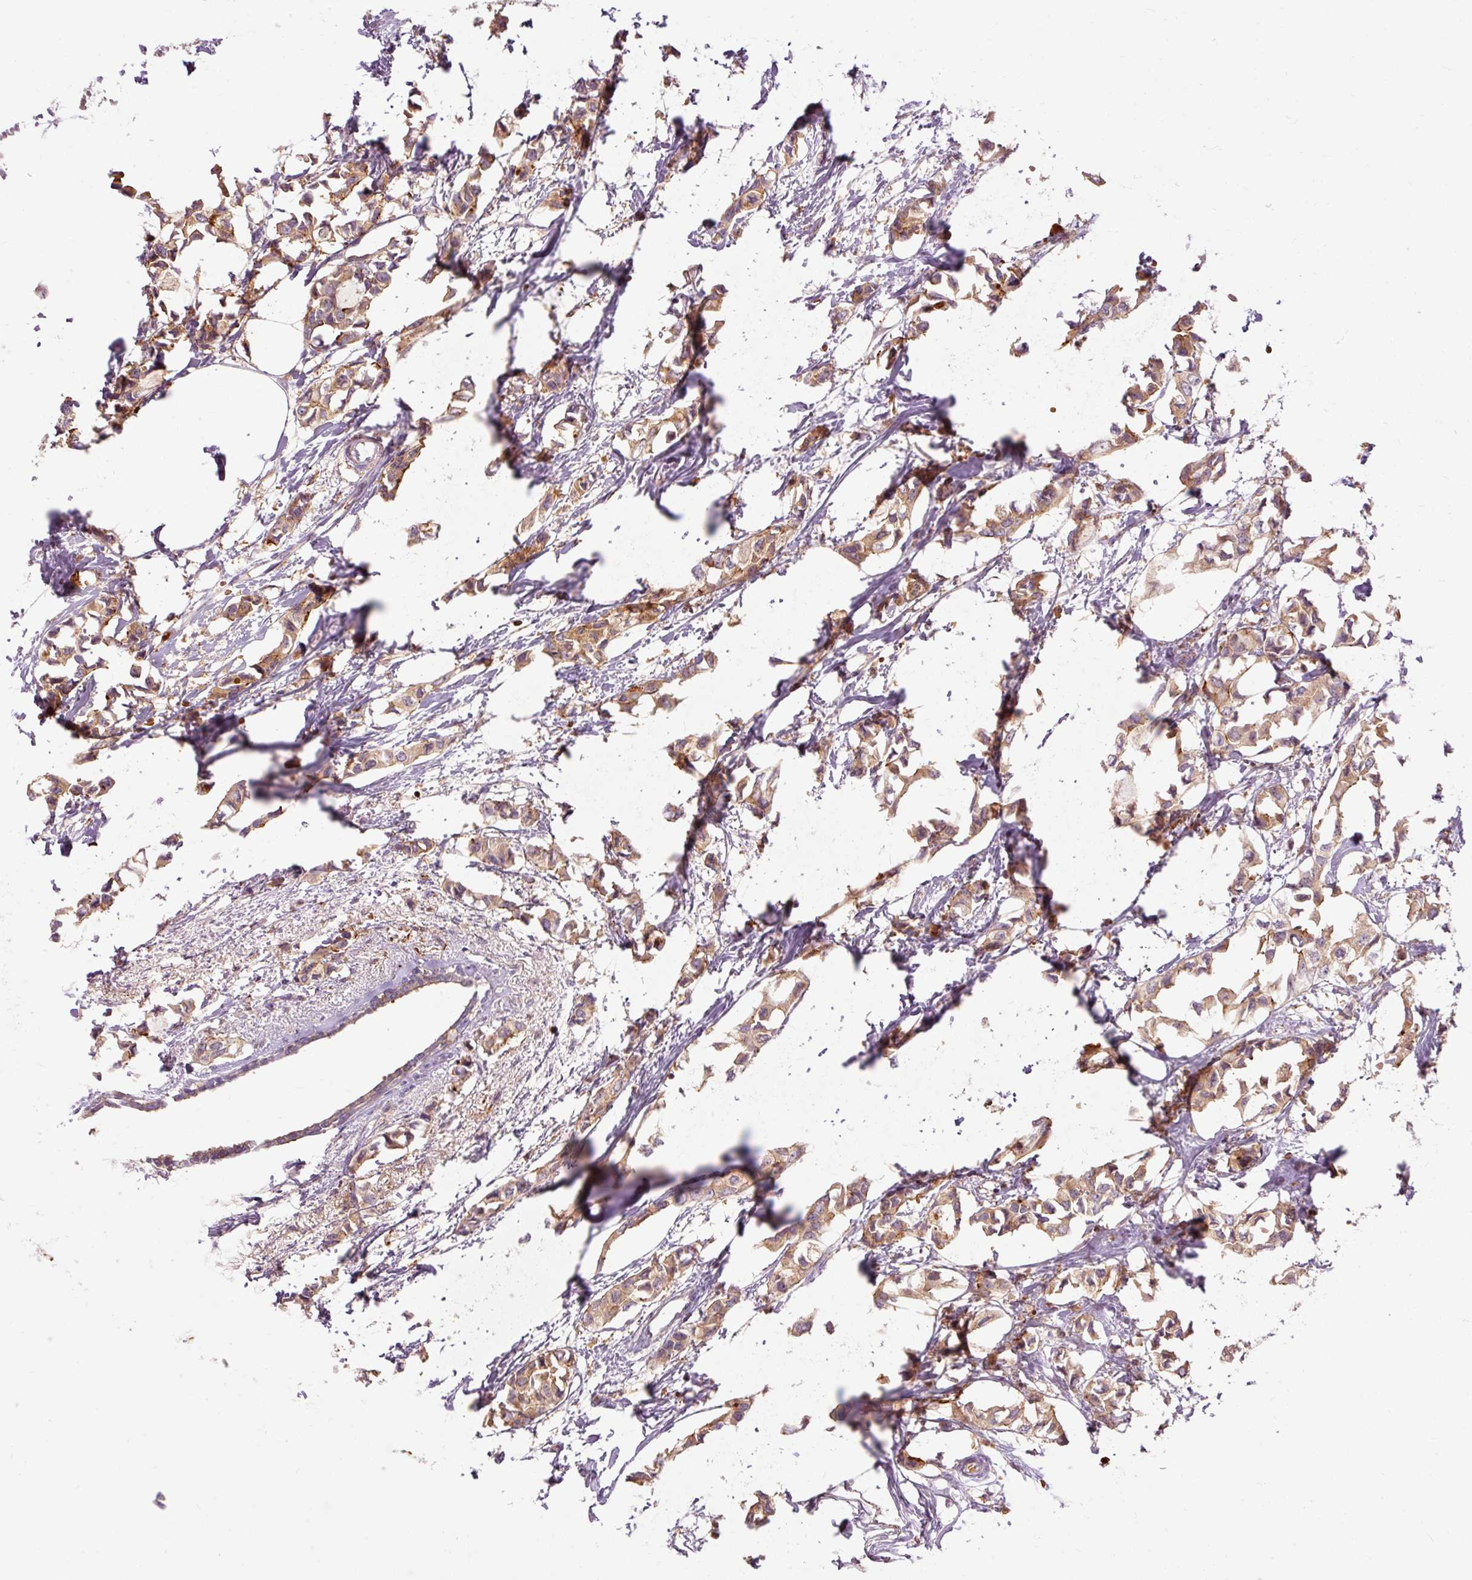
{"staining": {"intensity": "moderate", "quantity": ">75%", "location": "cytoplasmic/membranous"}, "tissue": "breast cancer", "cell_type": "Tumor cells", "image_type": "cancer", "snomed": [{"axis": "morphology", "description": "Duct carcinoma"}, {"axis": "topography", "description": "Breast"}], "caption": "Immunohistochemistry staining of infiltrating ductal carcinoma (breast), which demonstrates medium levels of moderate cytoplasmic/membranous staining in about >75% of tumor cells indicating moderate cytoplasmic/membranous protein staining. The staining was performed using DAB (brown) for protein detection and nuclei were counterstained in hematoxylin (blue).", "gene": "CEBPZ", "patient": {"sex": "female", "age": 73}}